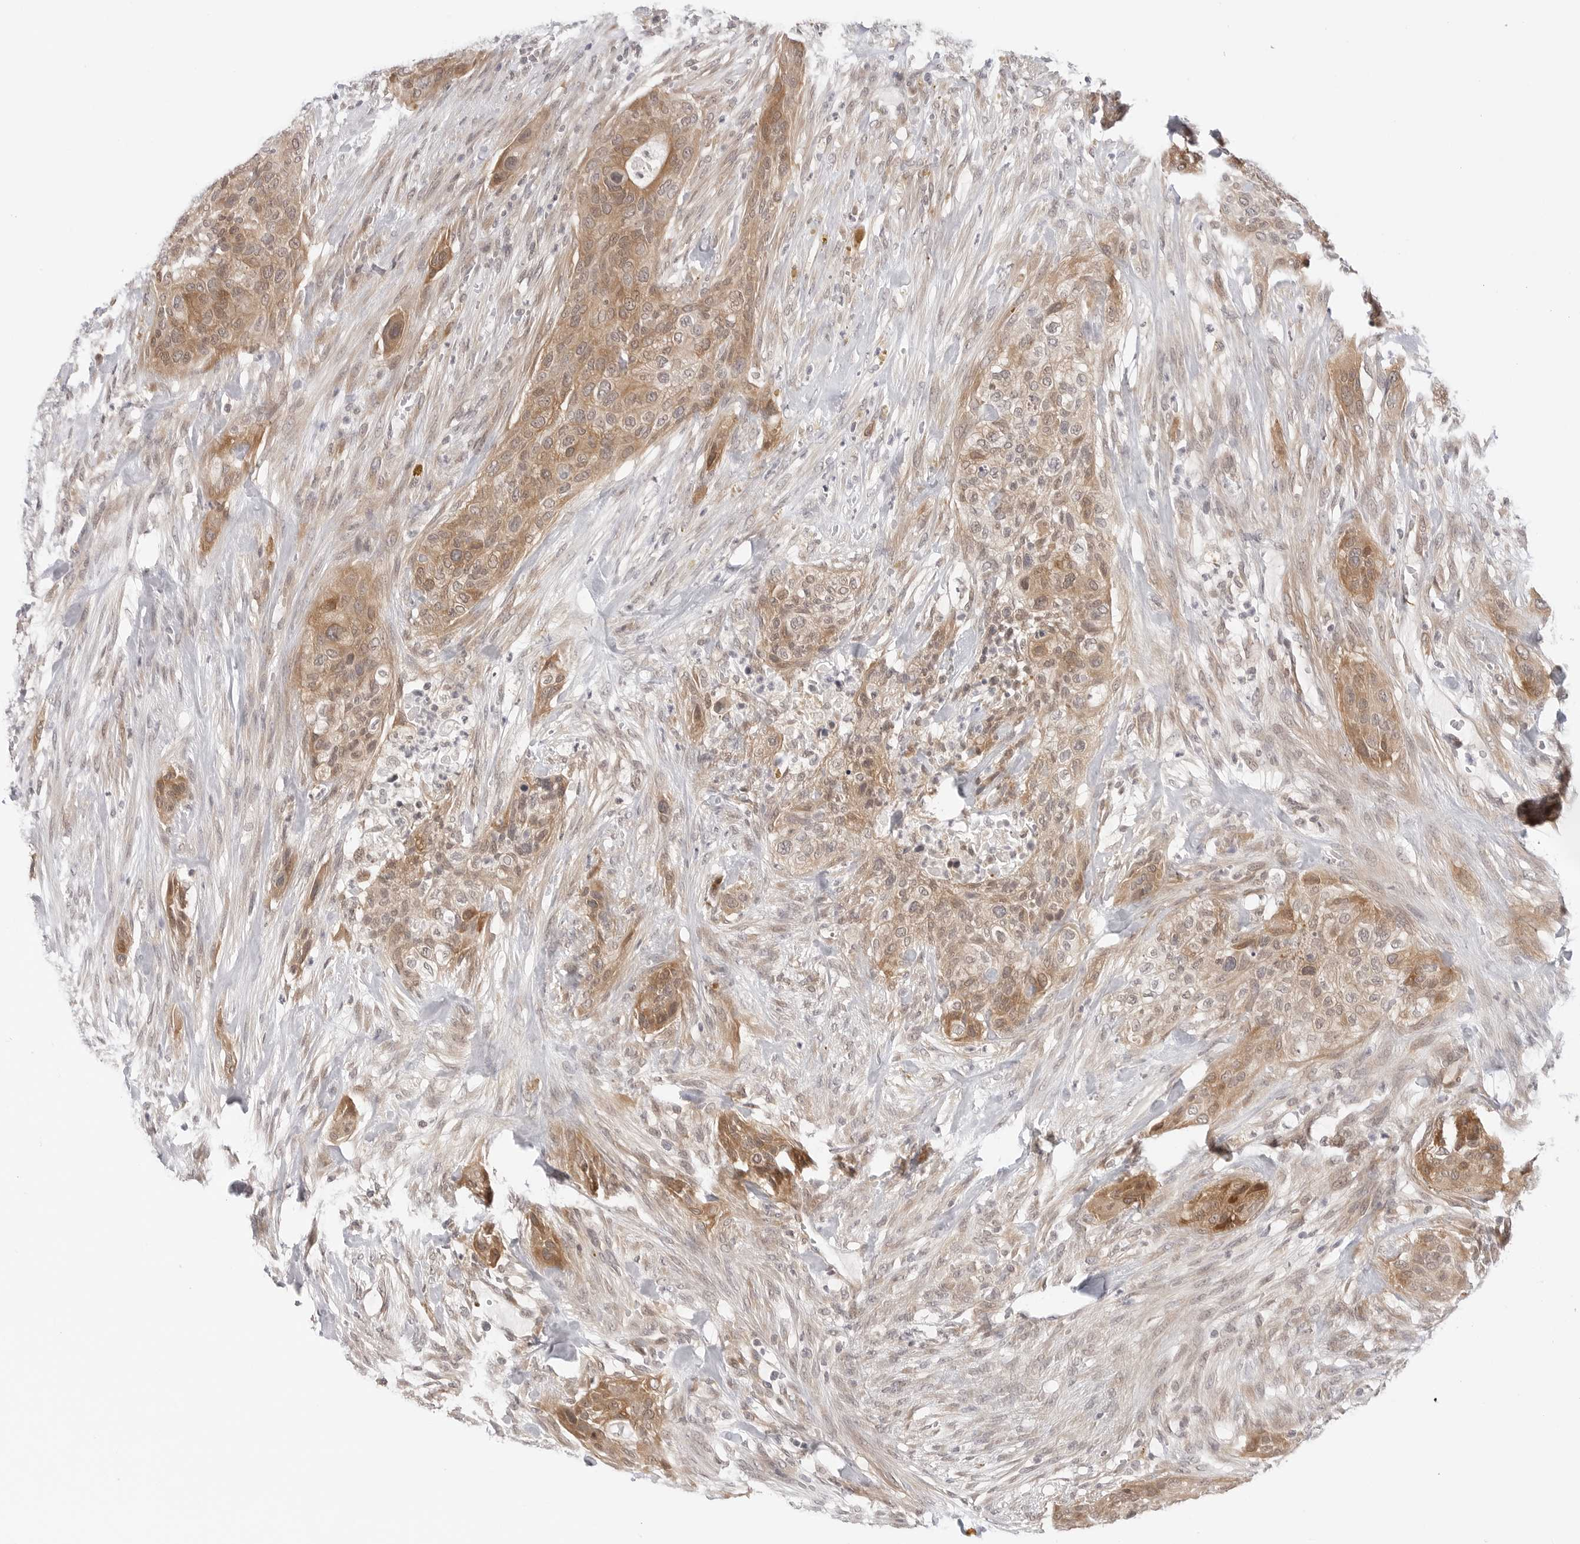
{"staining": {"intensity": "moderate", "quantity": ">75%", "location": "cytoplasmic/membranous,nuclear"}, "tissue": "urothelial cancer", "cell_type": "Tumor cells", "image_type": "cancer", "snomed": [{"axis": "morphology", "description": "Urothelial carcinoma, High grade"}, {"axis": "topography", "description": "Urinary bladder"}], "caption": "A high-resolution image shows immunohistochemistry (IHC) staining of high-grade urothelial carcinoma, which reveals moderate cytoplasmic/membranous and nuclear expression in approximately >75% of tumor cells. (brown staining indicates protein expression, while blue staining denotes nuclei).", "gene": "NUDC", "patient": {"sex": "male", "age": 35}}